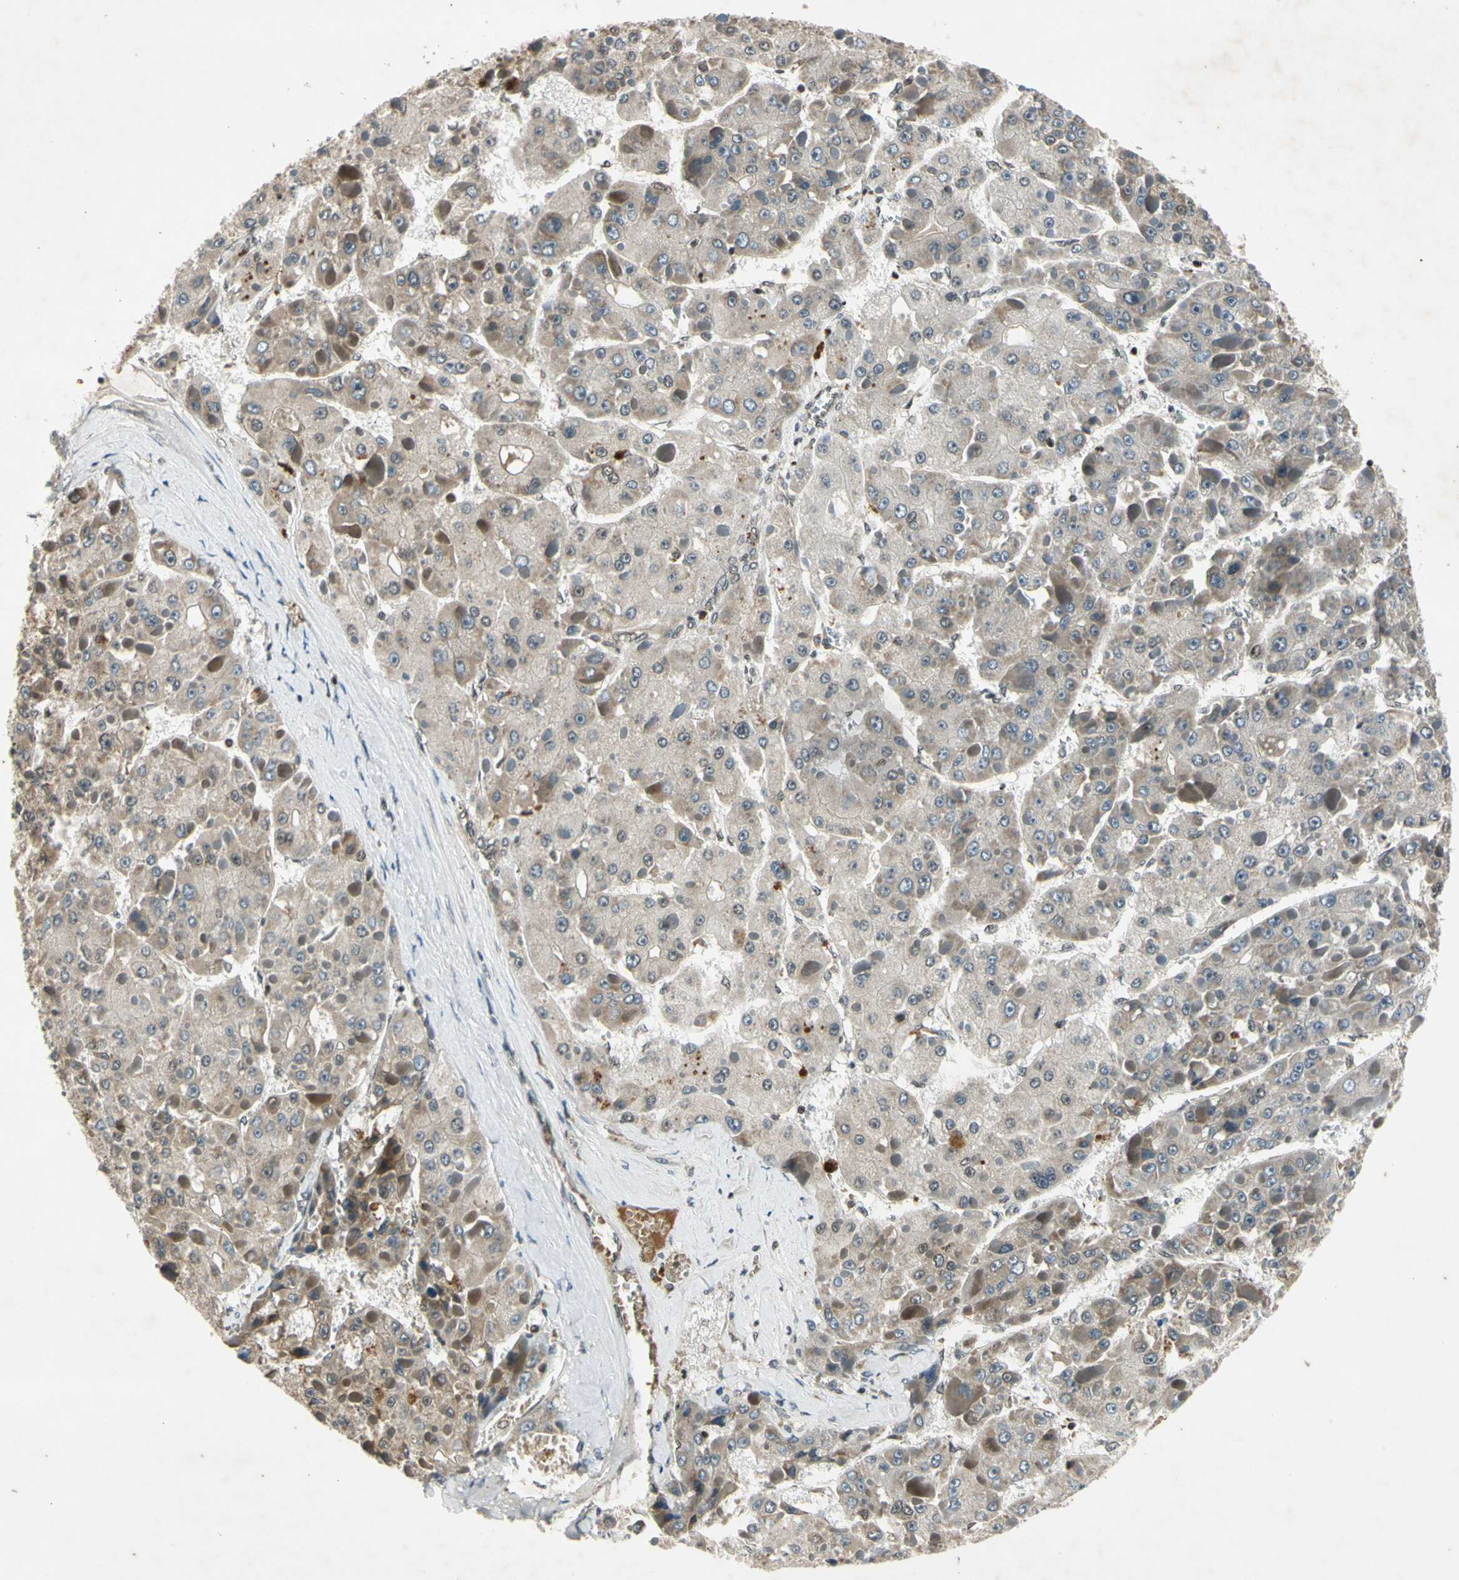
{"staining": {"intensity": "weak", "quantity": "25%-75%", "location": "cytoplasmic/membranous"}, "tissue": "liver cancer", "cell_type": "Tumor cells", "image_type": "cancer", "snomed": [{"axis": "morphology", "description": "Carcinoma, Hepatocellular, NOS"}, {"axis": "topography", "description": "Liver"}], "caption": "Protein expression analysis of hepatocellular carcinoma (liver) demonstrates weak cytoplasmic/membranous positivity in about 25%-75% of tumor cells. The staining was performed using DAB (3,3'-diaminobenzidine), with brown indicating positive protein expression. Nuclei are stained blue with hematoxylin.", "gene": "EFNB2", "patient": {"sex": "female", "age": 73}}